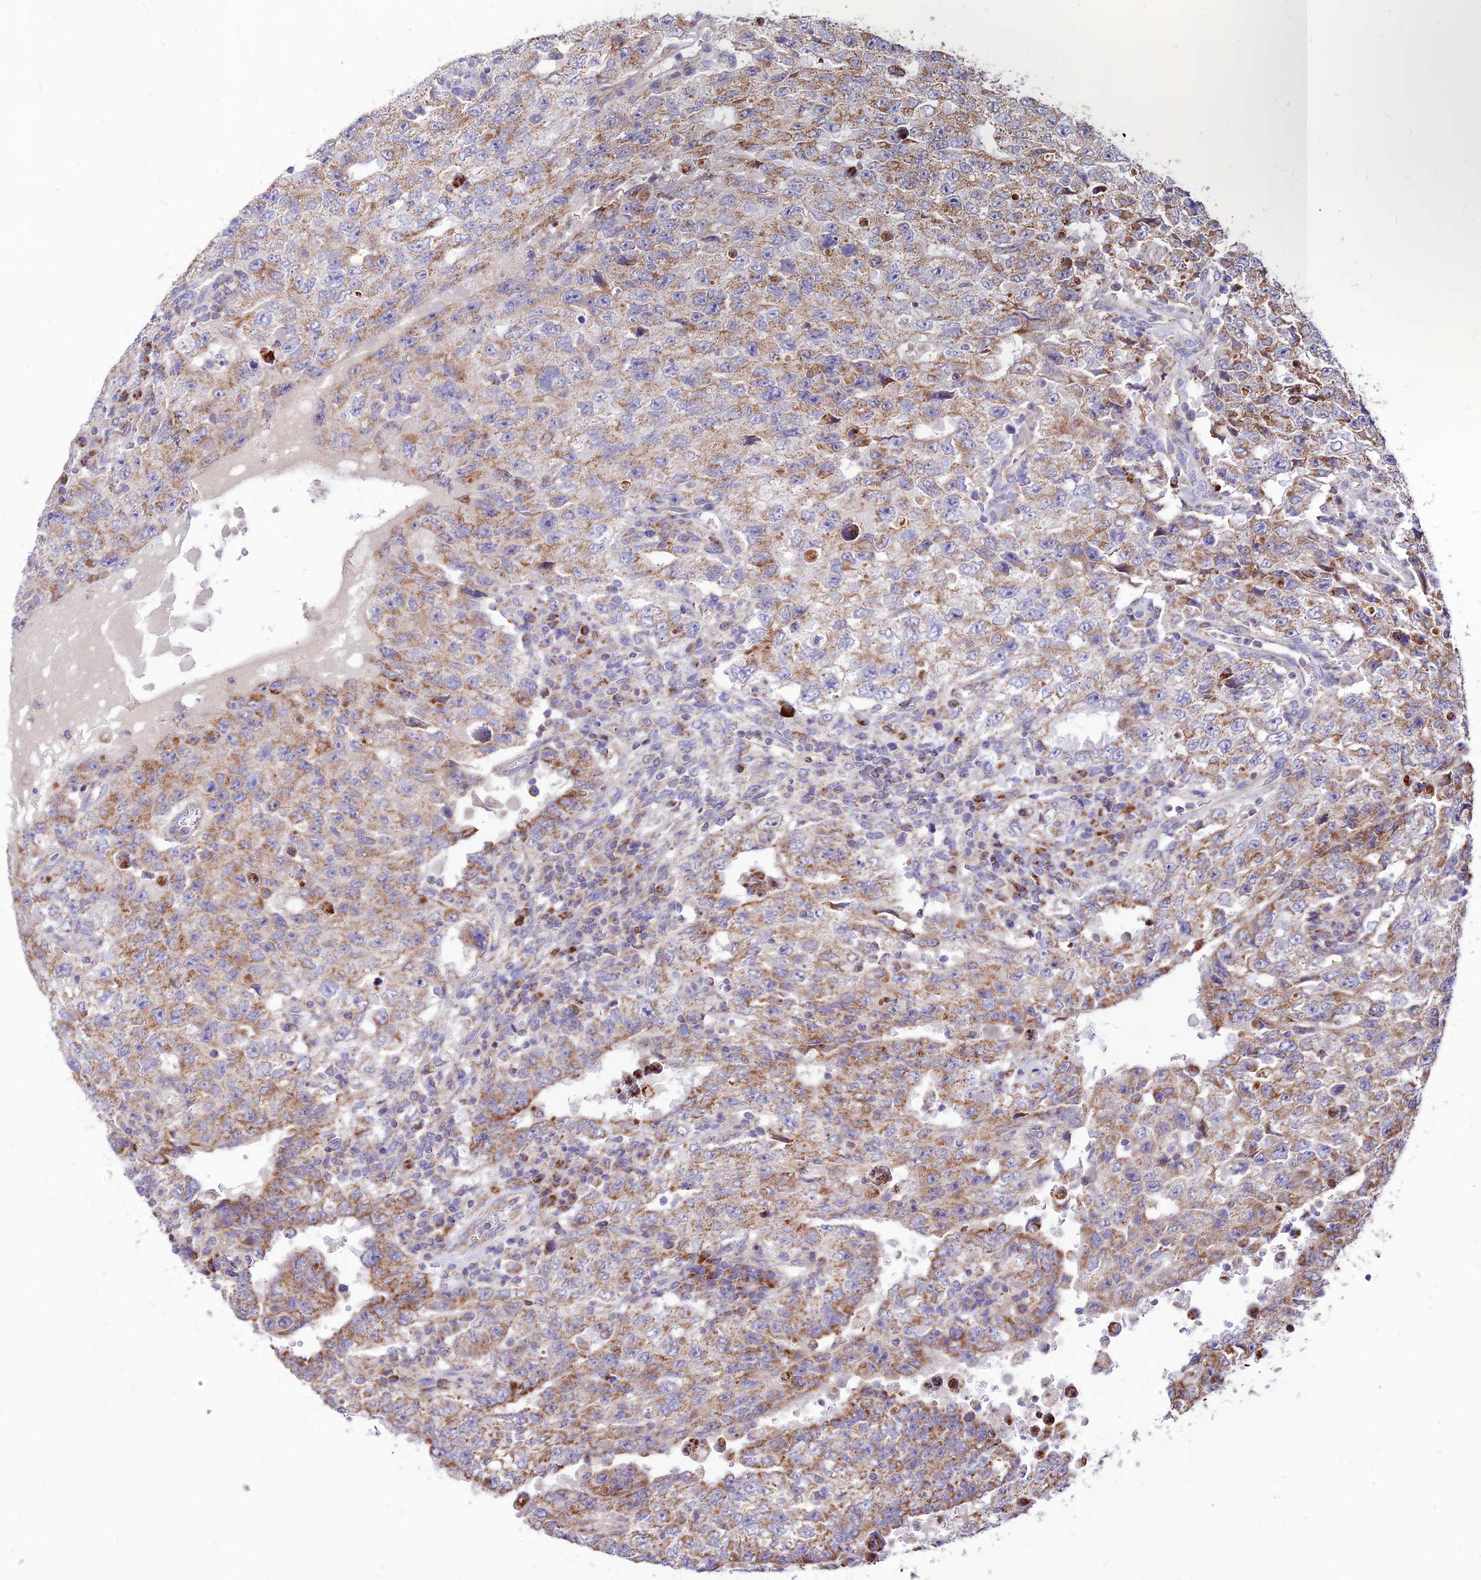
{"staining": {"intensity": "moderate", "quantity": "25%-75%", "location": "cytoplasmic/membranous"}, "tissue": "testis cancer", "cell_type": "Tumor cells", "image_type": "cancer", "snomed": [{"axis": "morphology", "description": "Carcinoma, Embryonal, NOS"}, {"axis": "topography", "description": "Testis"}], "caption": "Tumor cells demonstrate moderate cytoplasmic/membranous positivity in about 25%-75% of cells in embryonal carcinoma (testis).", "gene": "ECI1", "patient": {"sex": "male", "age": 26}}